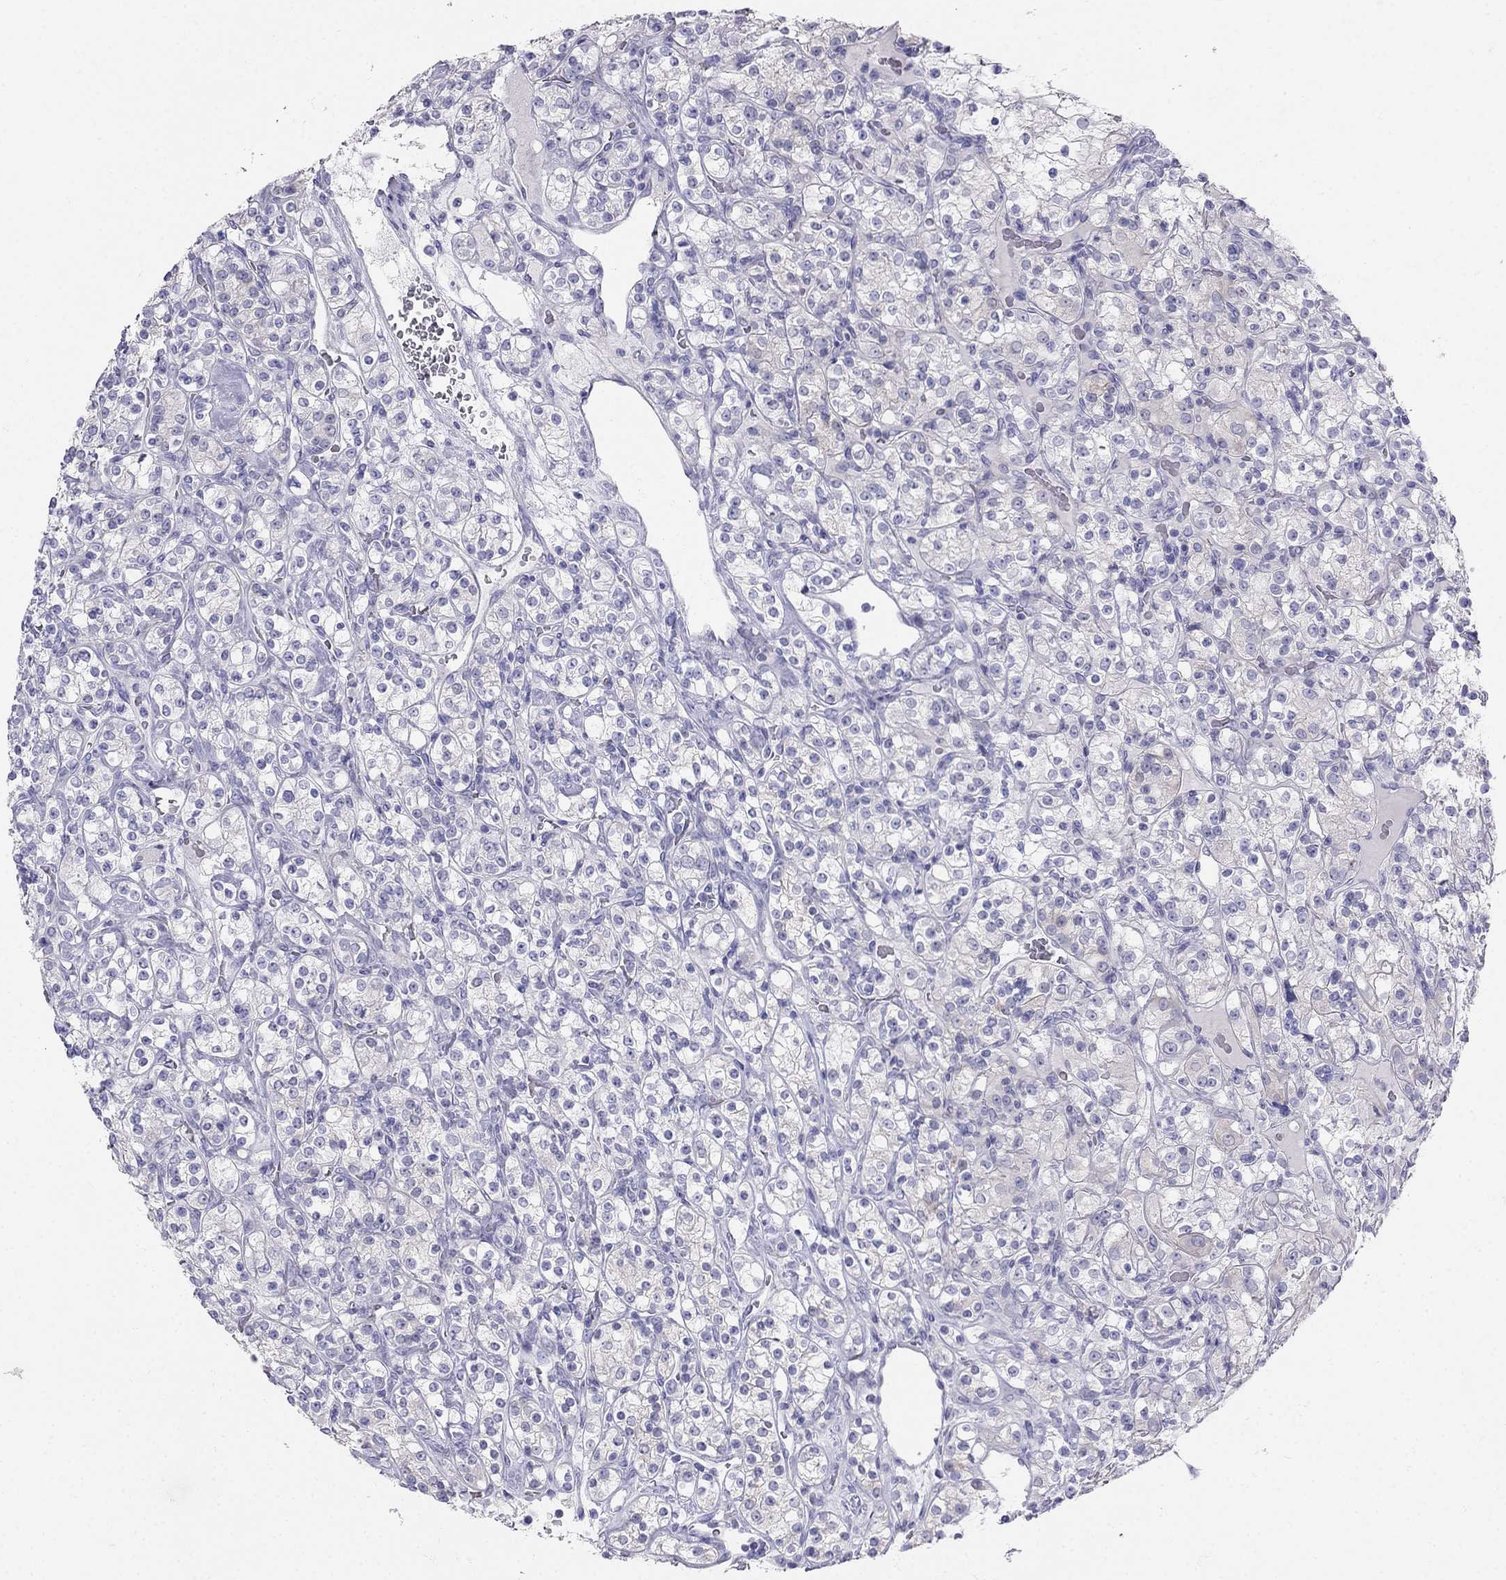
{"staining": {"intensity": "negative", "quantity": "none", "location": "none"}, "tissue": "renal cancer", "cell_type": "Tumor cells", "image_type": "cancer", "snomed": [{"axis": "morphology", "description": "Adenocarcinoma, NOS"}, {"axis": "topography", "description": "Kidney"}], "caption": "DAB immunohistochemical staining of human adenocarcinoma (renal) demonstrates no significant expression in tumor cells. (DAB (3,3'-diaminobenzidine) immunohistochemistry, high magnification).", "gene": "RFLNA", "patient": {"sex": "male", "age": 77}}